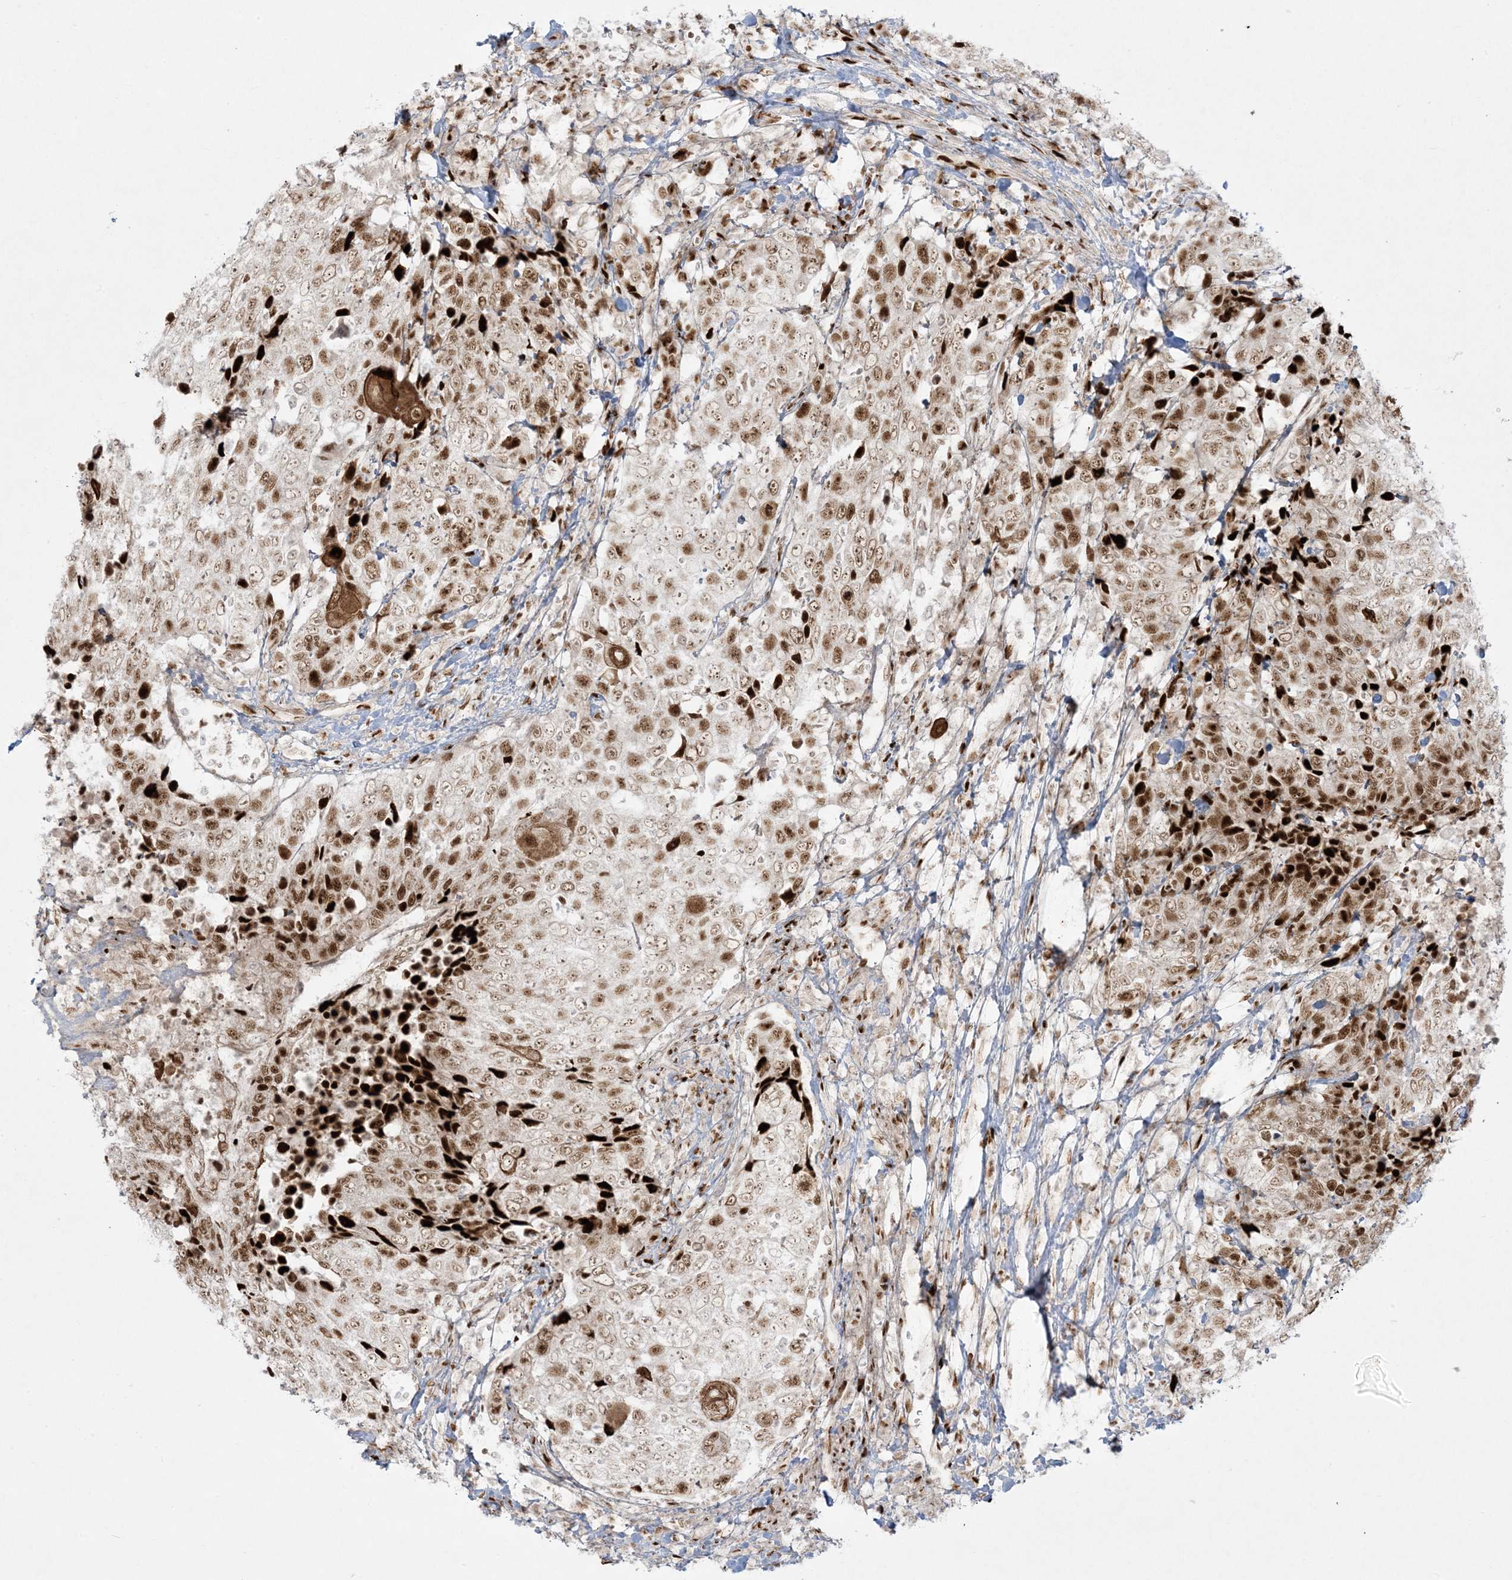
{"staining": {"intensity": "strong", "quantity": "25%-75%", "location": "nuclear"}, "tissue": "head and neck cancer", "cell_type": "Tumor cells", "image_type": "cancer", "snomed": [{"axis": "morphology", "description": "Squamous cell carcinoma, NOS"}, {"axis": "topography", "description": "Head-Neck"}], "caption": "A micrograph showing strong nuclear positivity in approximately 25%-75% of tumor cells in squamous cell carcinoma (head and neck), as visualized by brown immunohistochemical staining.", "gene": "RBM10", "patient": {"sex": "male", "age": 66}}